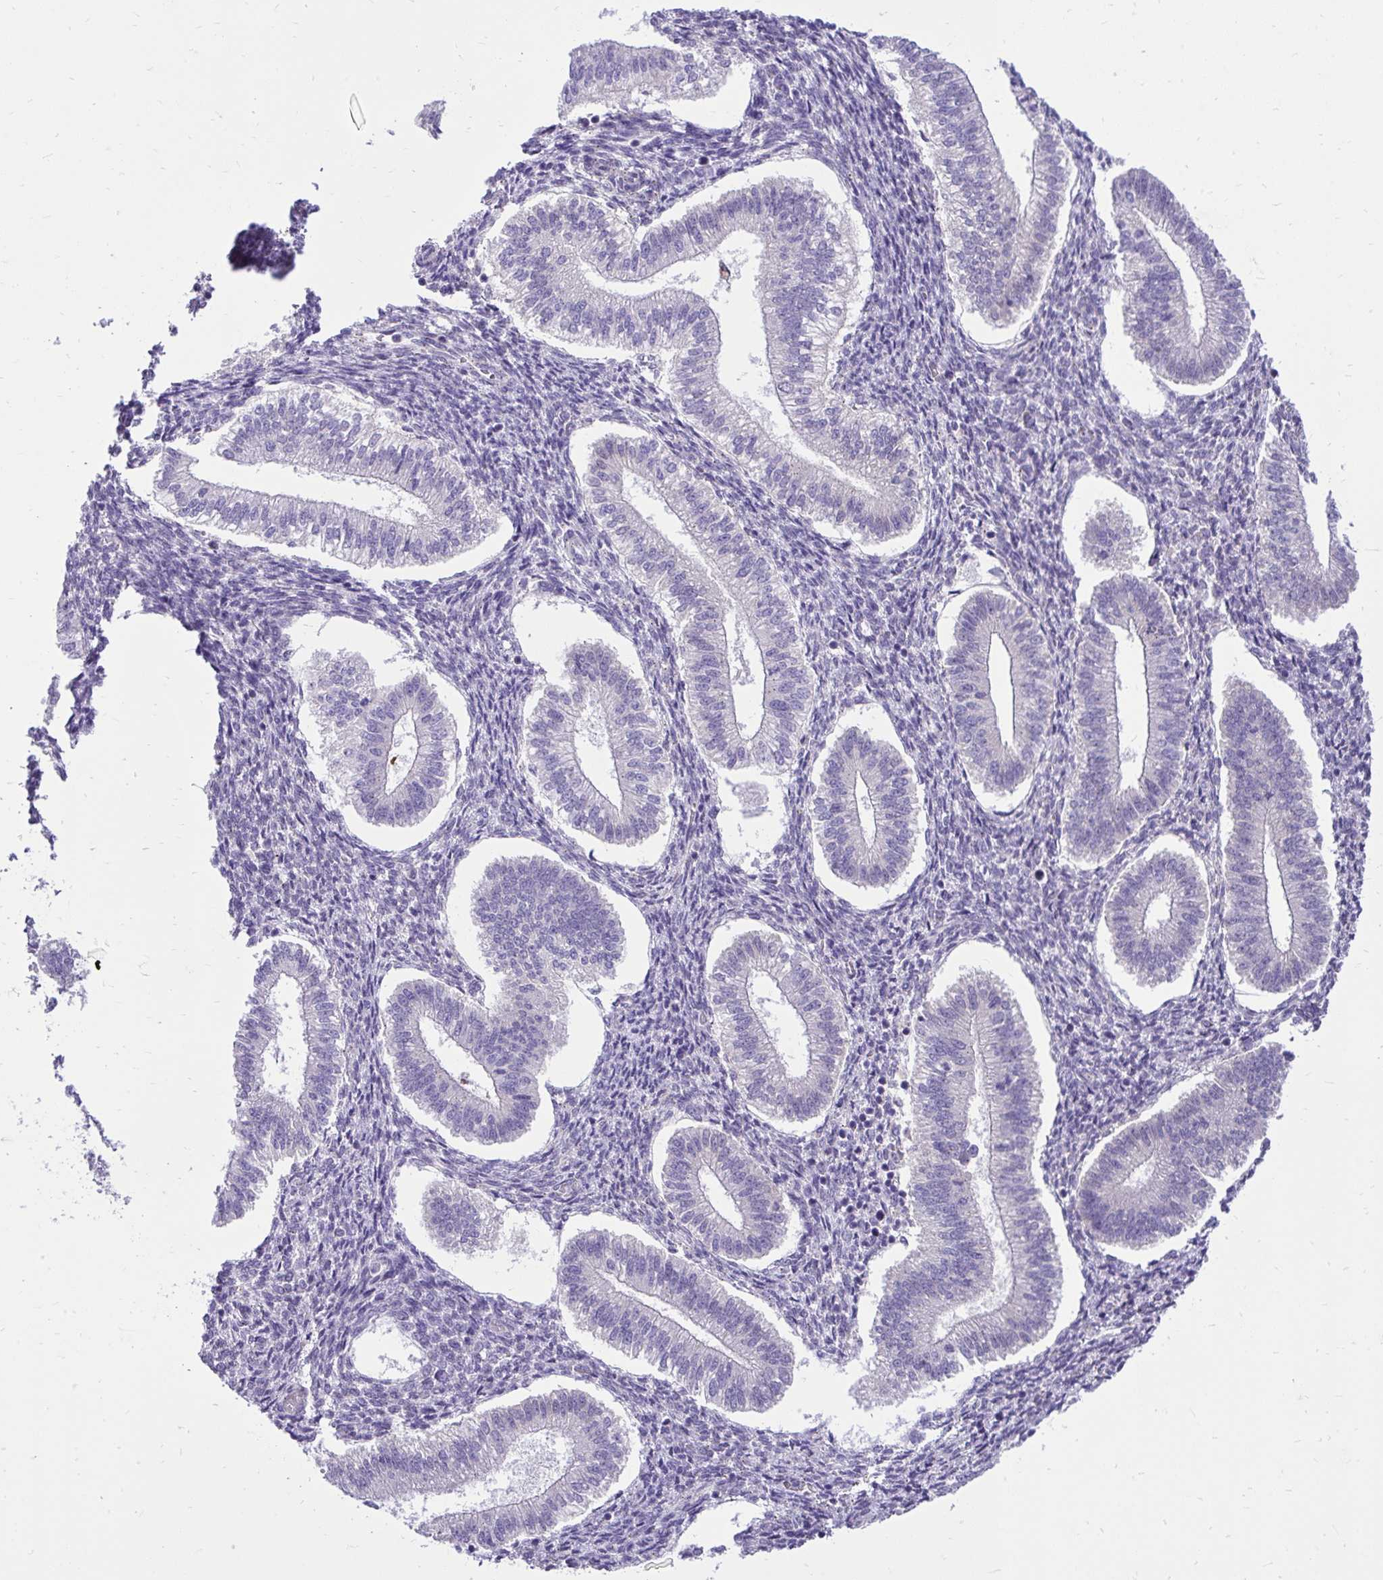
{"staining": {"intensity": "weak", "quantity": "<25%", "location": "cytoplasmic/membranous"}, "tissue": "endometrium", "cell_type": "Cells in endometrial stroma", "image_type": "normal", "snomed": [{"axis": "morphology", "description": "Normal tissue, NOS"}, {"axis": "topography", "description": "Endometrium"}], "caption": "This is a image of immunohistochemistry staining of normal endometrium, which shows no positivity in cells in endometrial stroma.", "gene": "CEACAM18", "patient": {"sex": "female", "age": 25}}